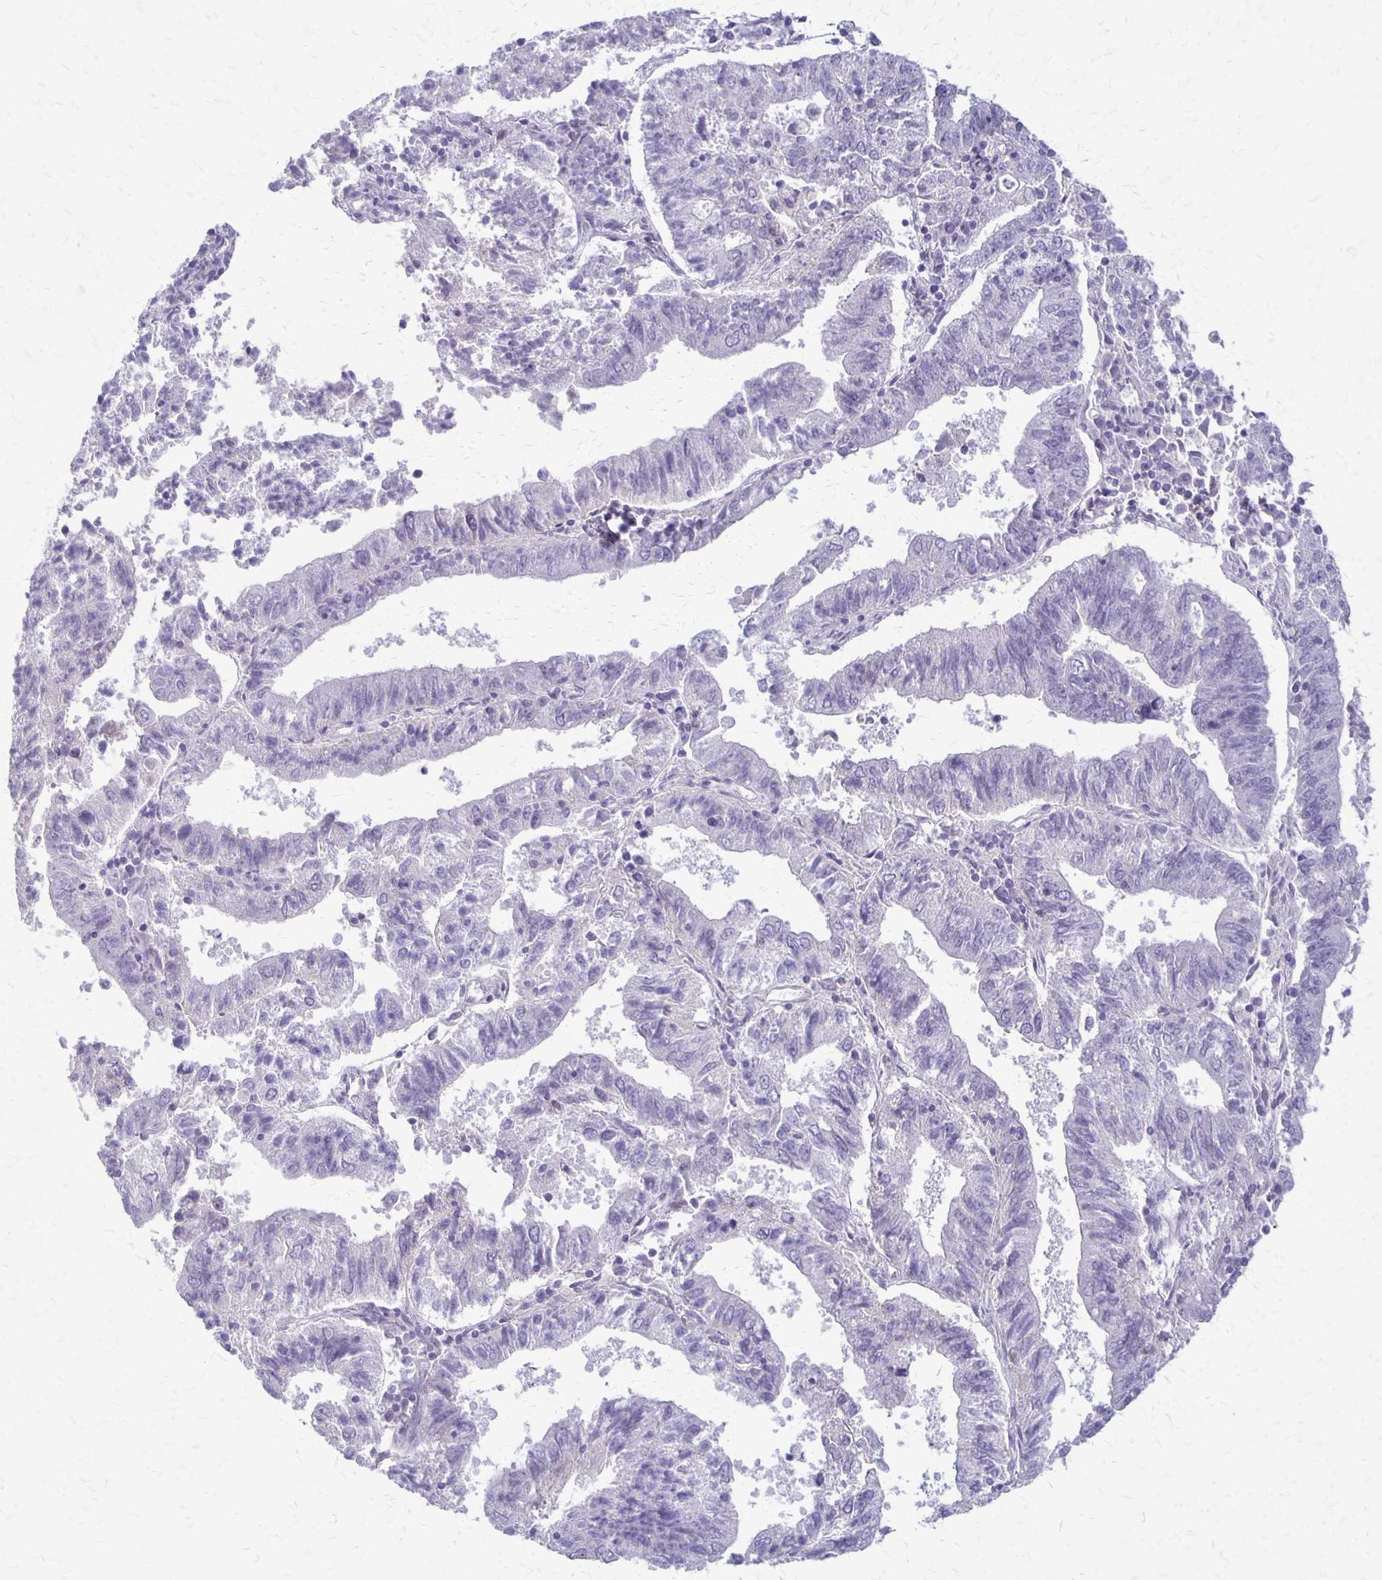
{"staining": {"intensity": "negative", "quantity": "none", "location": "none"}, "tissue": "endometrial cancer", "cell_type": "Tumor cells", "image_type": "cancer", "snomed": [{"axis": "morphology", "description": "Adenocarcinoma, NOS"}, {"axis": "topography", "description": "Endometrium"}], "caption": "This is a micrograph of immunohistochemistry staining of endometrial cancer (adenocarcinoma), which shows no expression in tumor cells. Brightfield microscopy of IHC stained with DAB (brown) and hematoxylin (blue), captured at high magnification.", "gene": "RHOC", "patient": {"sex": "female", "age": 82}}